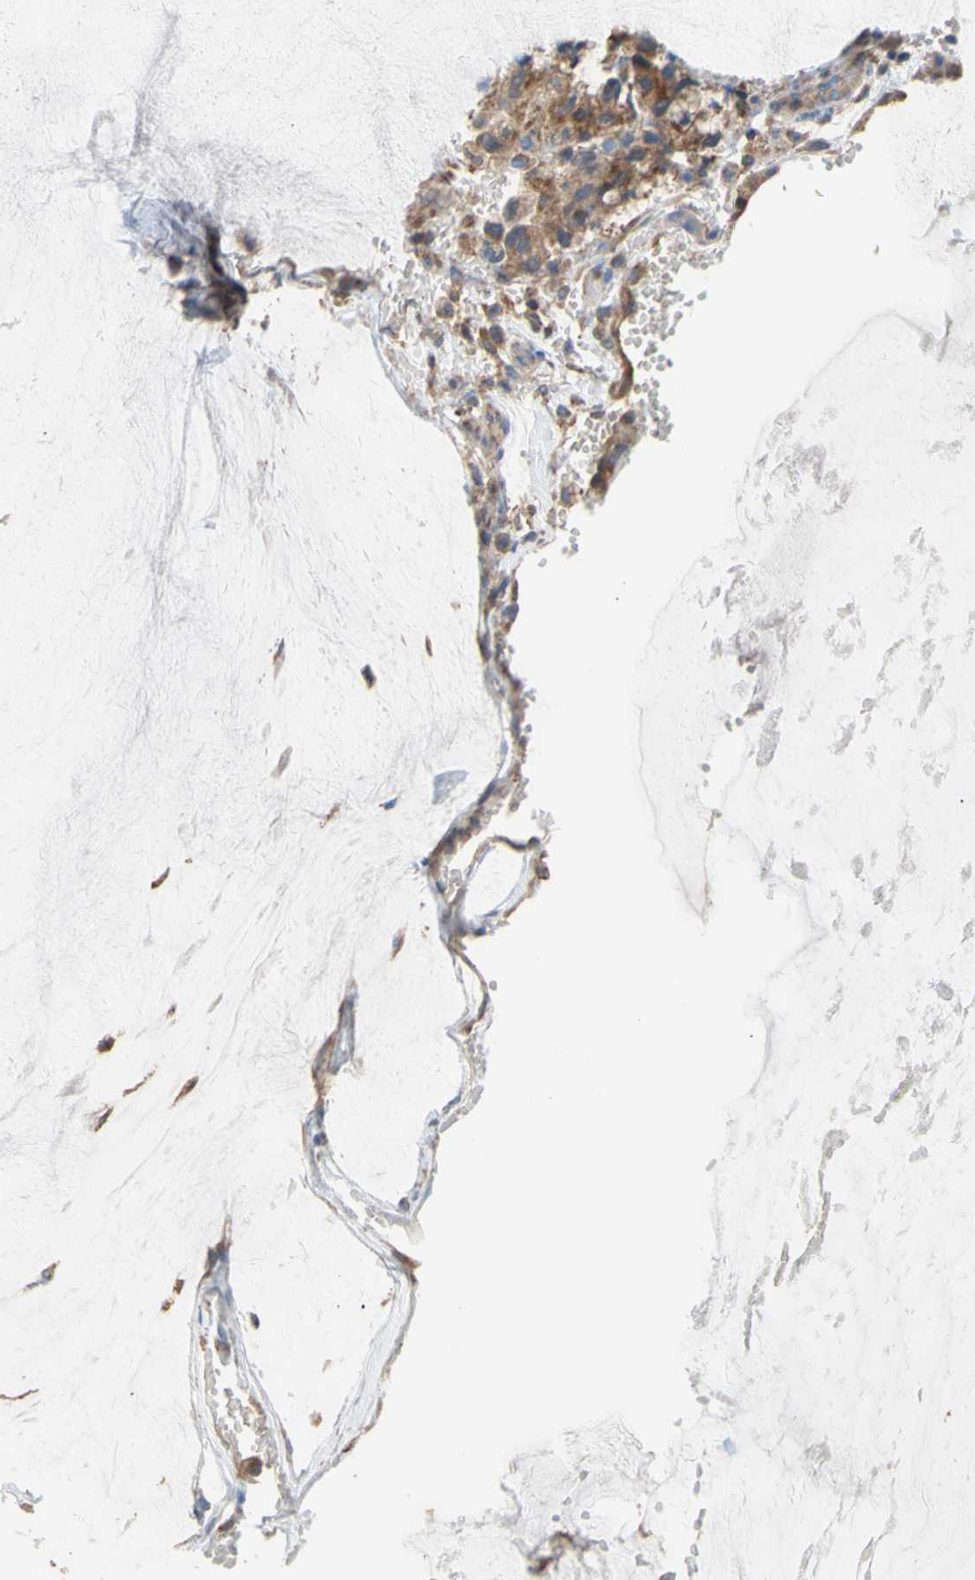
{"staining": {"intensity": "moderate", "quantity": ">75%", "location": "cytoplasmic/membranous"}, "tissue": "ovarian cancer", "cell_type": "Tumor cells", "image_type": "cancer", "snomed": [{"axis": "morphology", "description": "Cystadenocarcinoma, mucinous, NOS"}, {"axis": "topography", "description": "Ovary"}], "caption": "Immunohistochemical staining of human mucinous cystadenocarcinoma (ovarian) exhibits medium levels of moderate cytoplasmic/membranous staining in about >75% of tumor cells.", "gene": "ALDH9A1", "patient": {"sex": "female", "age": 39}}